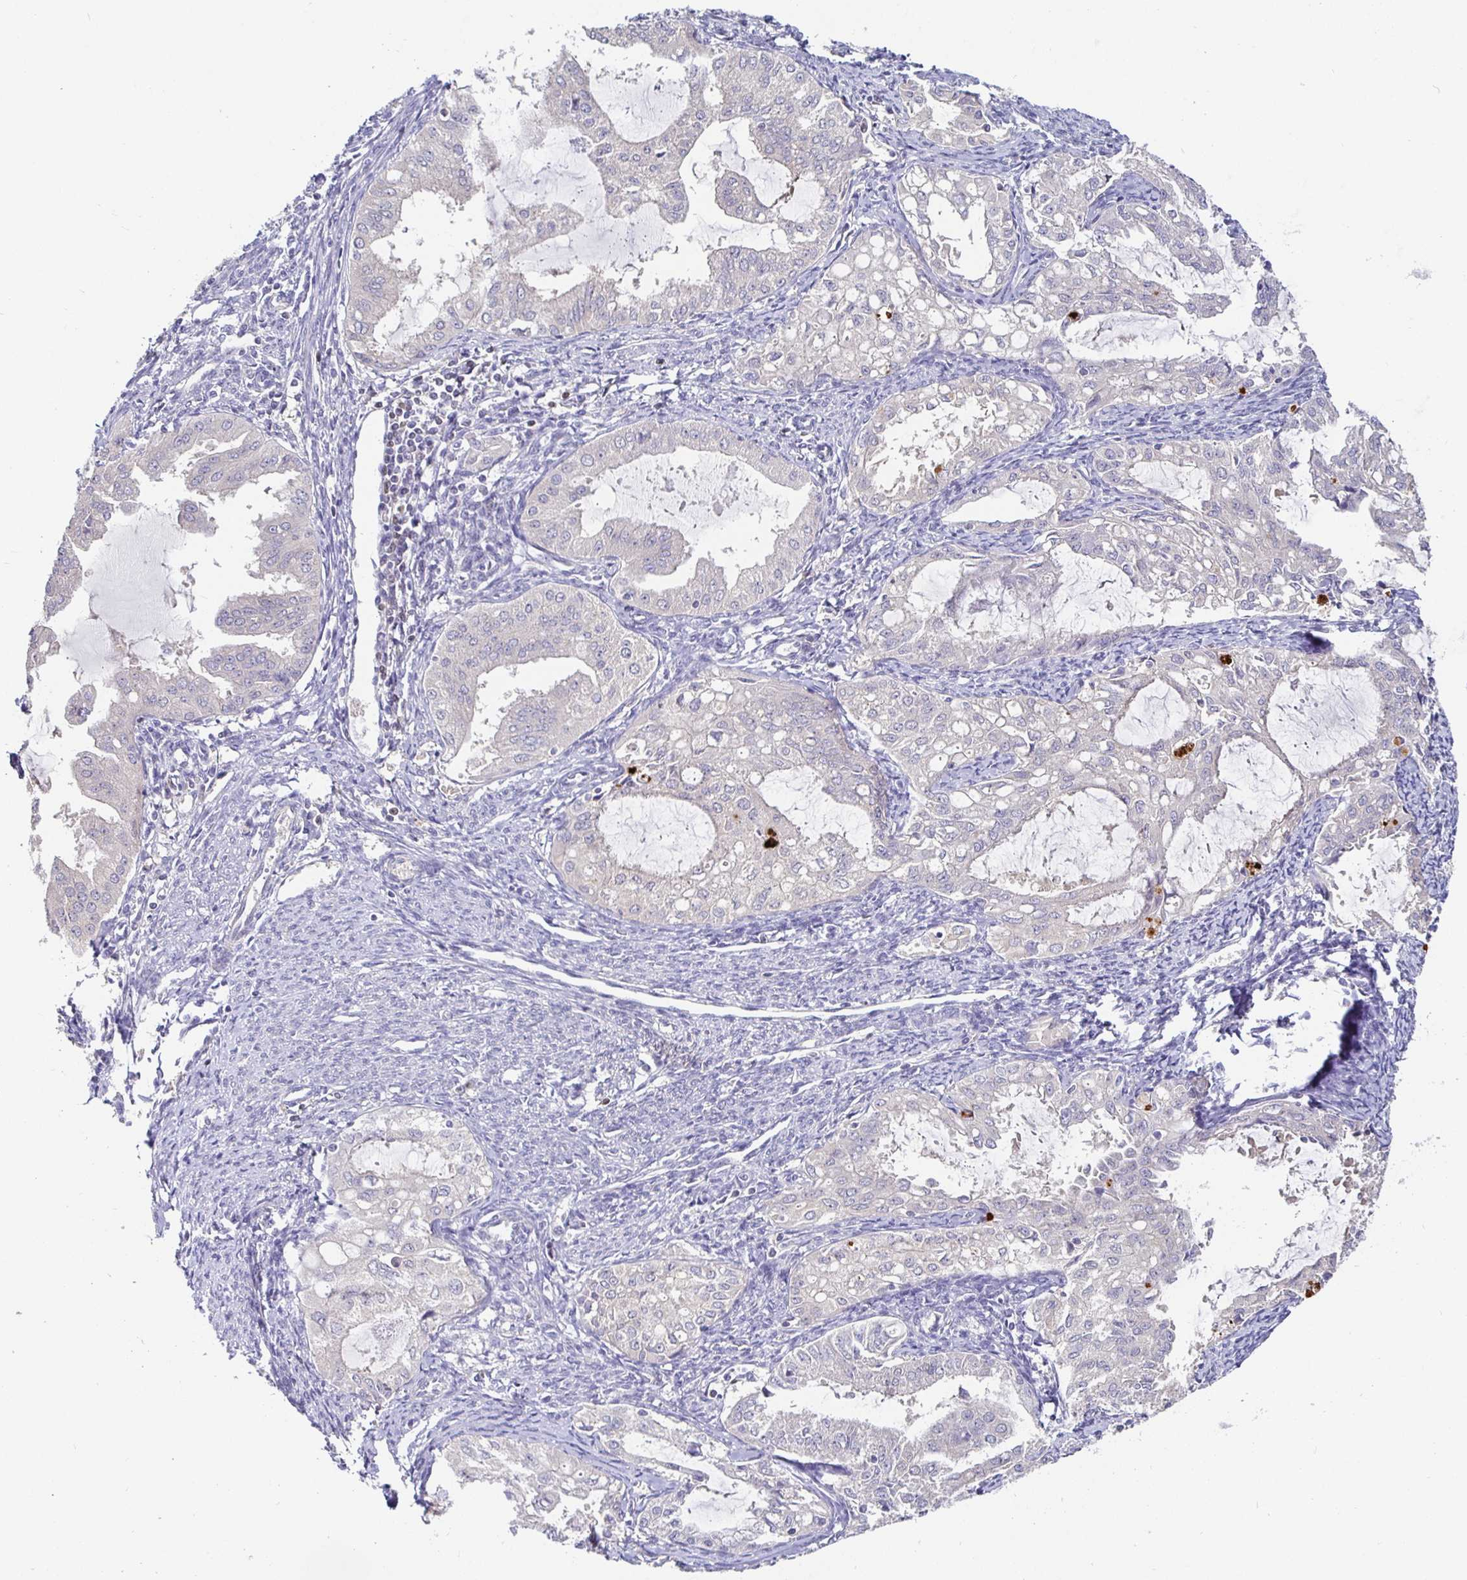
{"staining": {"intensity": "negative", "quantity": "none", "location": "none"}, "tissue": "endometrial cancer", "cell_type": "Tumor cells", "image_type": "cancer", "snomed": [{"axis": "morphology", "description": "Adenocarcinoma, NOS"}, {"axis": "topography", "description": "Endometrium"}], "caption": "Protein analysis of endometrial cancer displays no significant positivity in tumor cells.", "gene": "SATB1", "patient": {"sex": "female", "age": 70}}